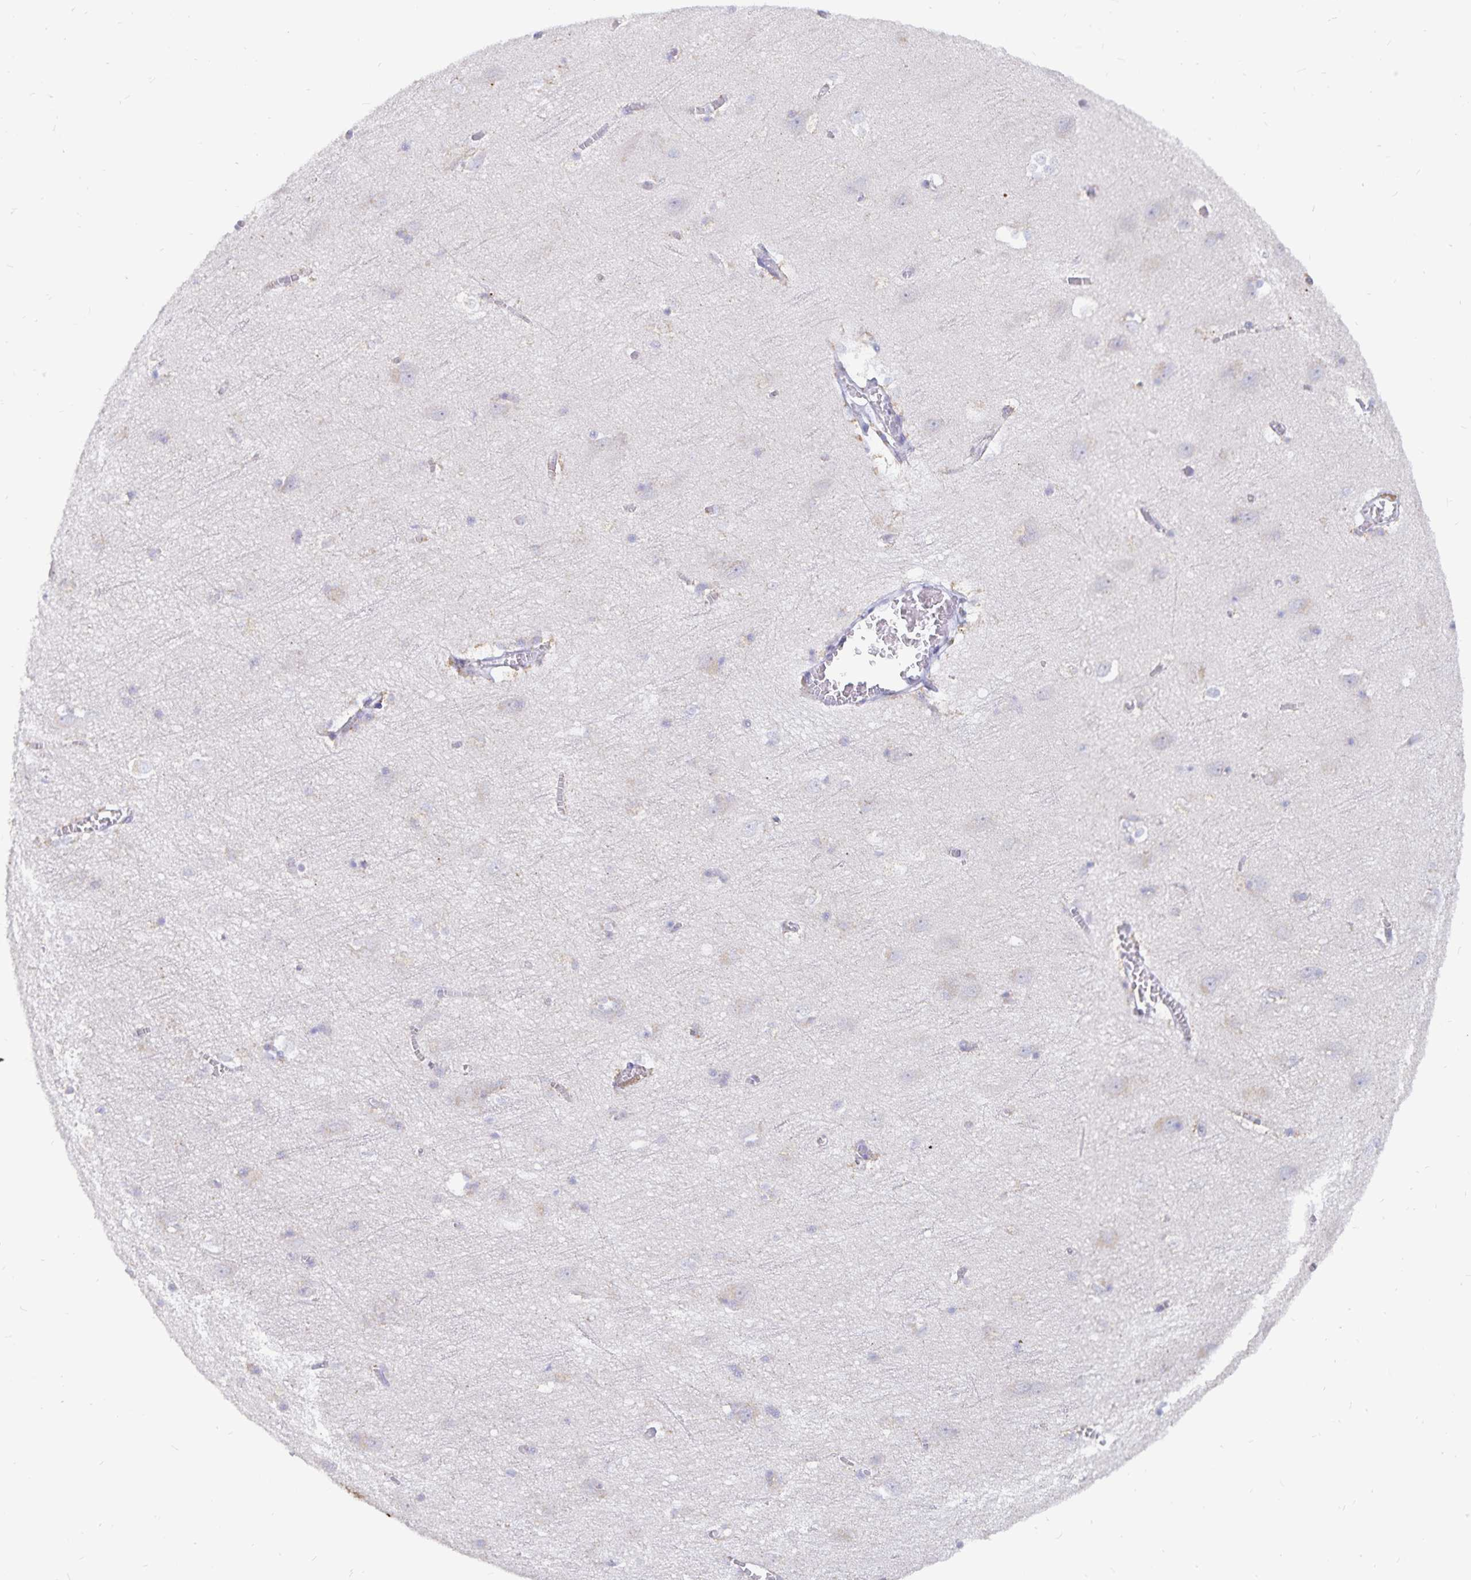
{"staining": {"intensity": "negative", "quantity": "none", "location": "none"}, "tissue": "cerebral cortex", "cell_type": "Endothelial cells", "image_type": "normal", "snomed": [{"axis": "morphology", "description": "Normal tissue, NOS"}, {"axis": "topography", "description": "Cerebral cortex"}], "caption": "Immunohistochemistry (IHC) histopathology image of normal human cerebral cortex stained for a protein (brown), which displays no positivity in endothelial cells. Nuclei are stained in blue.", "gene": "PKHD1", "patient": {"sex": "male", "age": 70}}